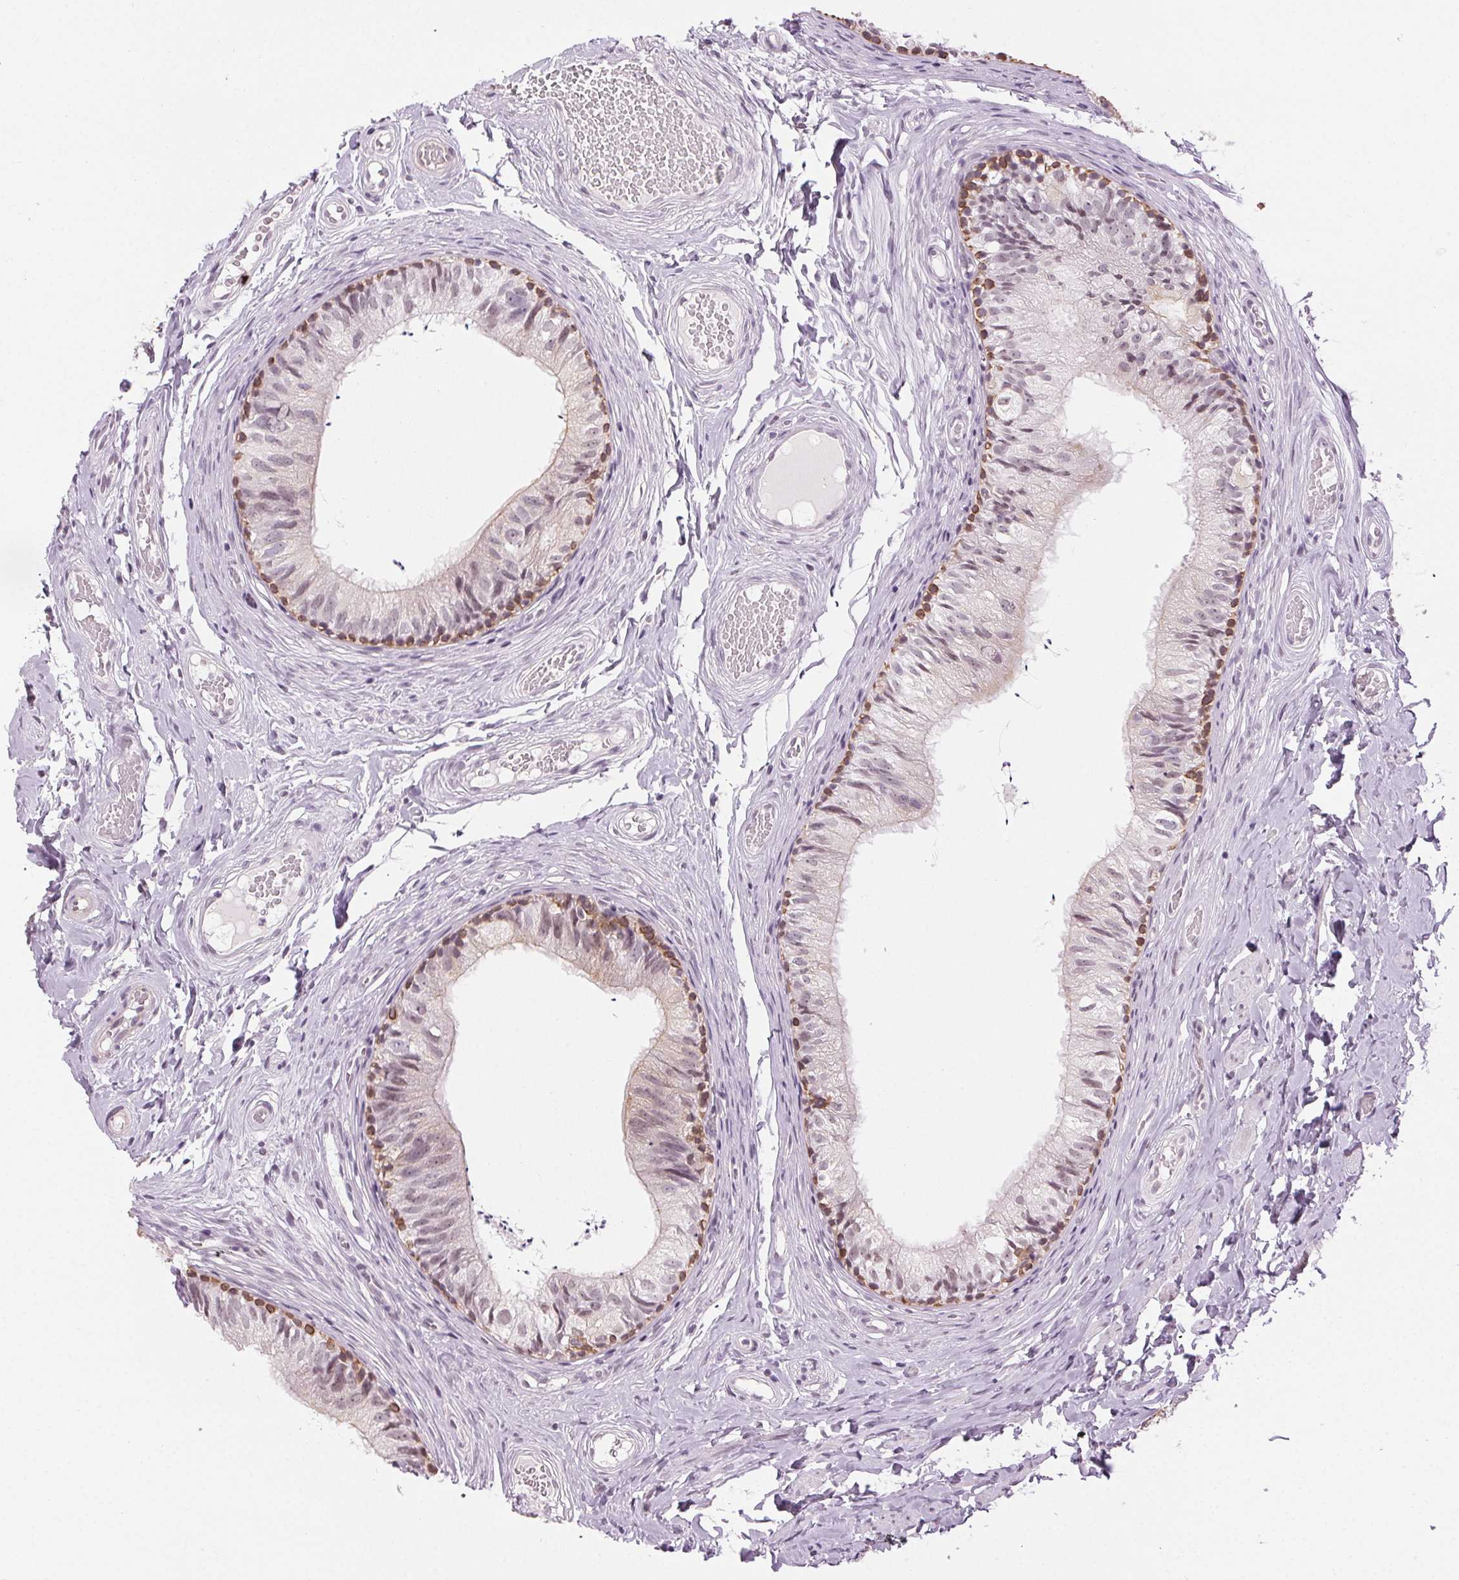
{"staining": {"intensity": "moderate", "quantity": "25%-75%", "location": "cytoplasmic/membranous"}, "tissue": "epididymis", "cell_type": "Glandular cells", "image_type": "normal", "snomed": [{"axis": "morphology", "description": "Normal tissue, NOS"}, {"axis": "topography", "description": "Epididymis"}], "caption": "Immunohistochemical staining of benign epididymis reveals 25%-75% levels of moderate cytoplasmic/membranous protein positivity in about 25%-75% of glandular cells. Using DAB (3,3'-diaminobenzidine) (brown) and hematoxylin (blue) stains, captured at high magnification using brightfield microscopy.", "gene": "AIF1L", "patient": {"sex": "male", "age": 29}}